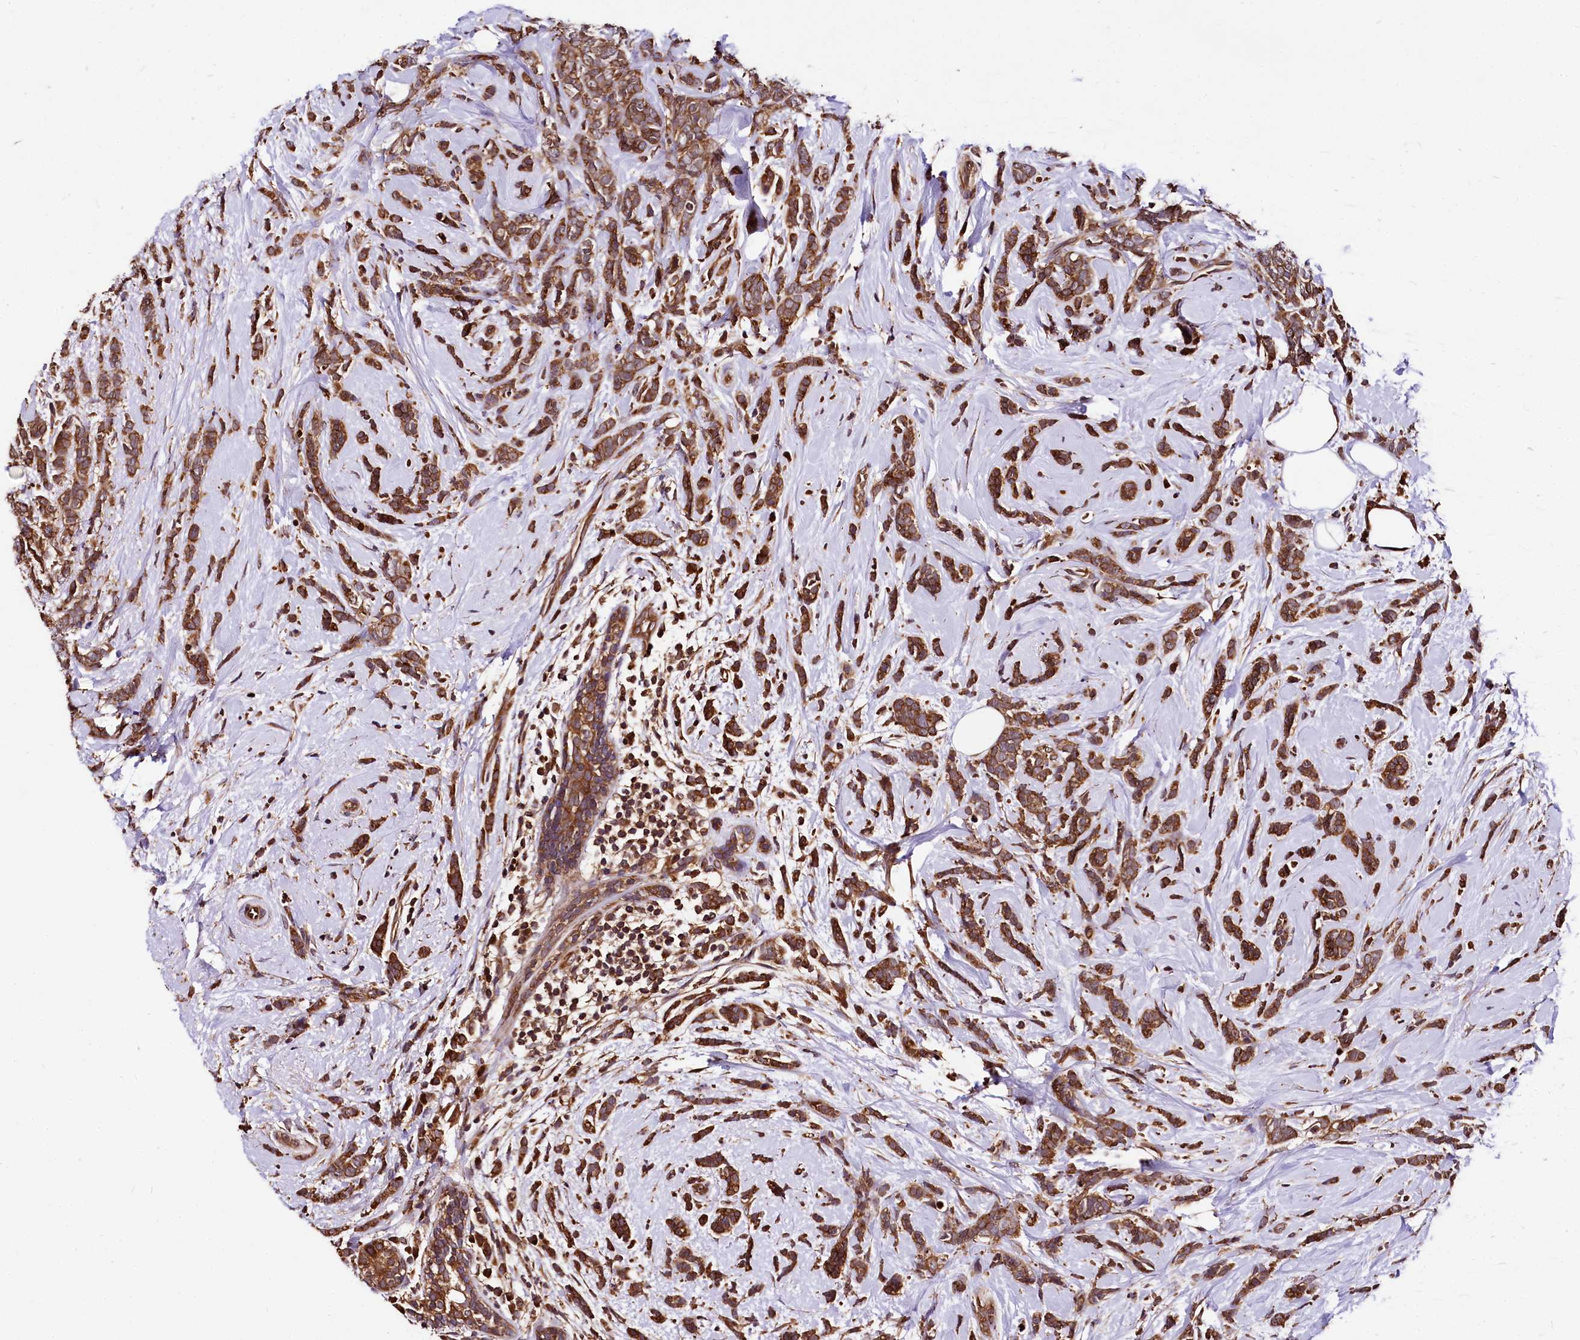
{"staining": {"intensity": "strong", "quantity": ">75%", "location": "cytoplasmic/membranous"}, "tissue": "breast cancer", "cell_type": "Tumor cells", "image_type": "cancer", "snomed": [{"axis": "morphology", "description": "Lobular carcinoma"}, {"axis": "topography", "description": "Breast"}], "caption": "Tumor cells demonstrate high levels of strong cytoplasmic/membranous expression in about >75% of cells in human breast lobular carcinoma.", "gene": "LRSAM1", "patient": {"sex": "female", "age": 58}}